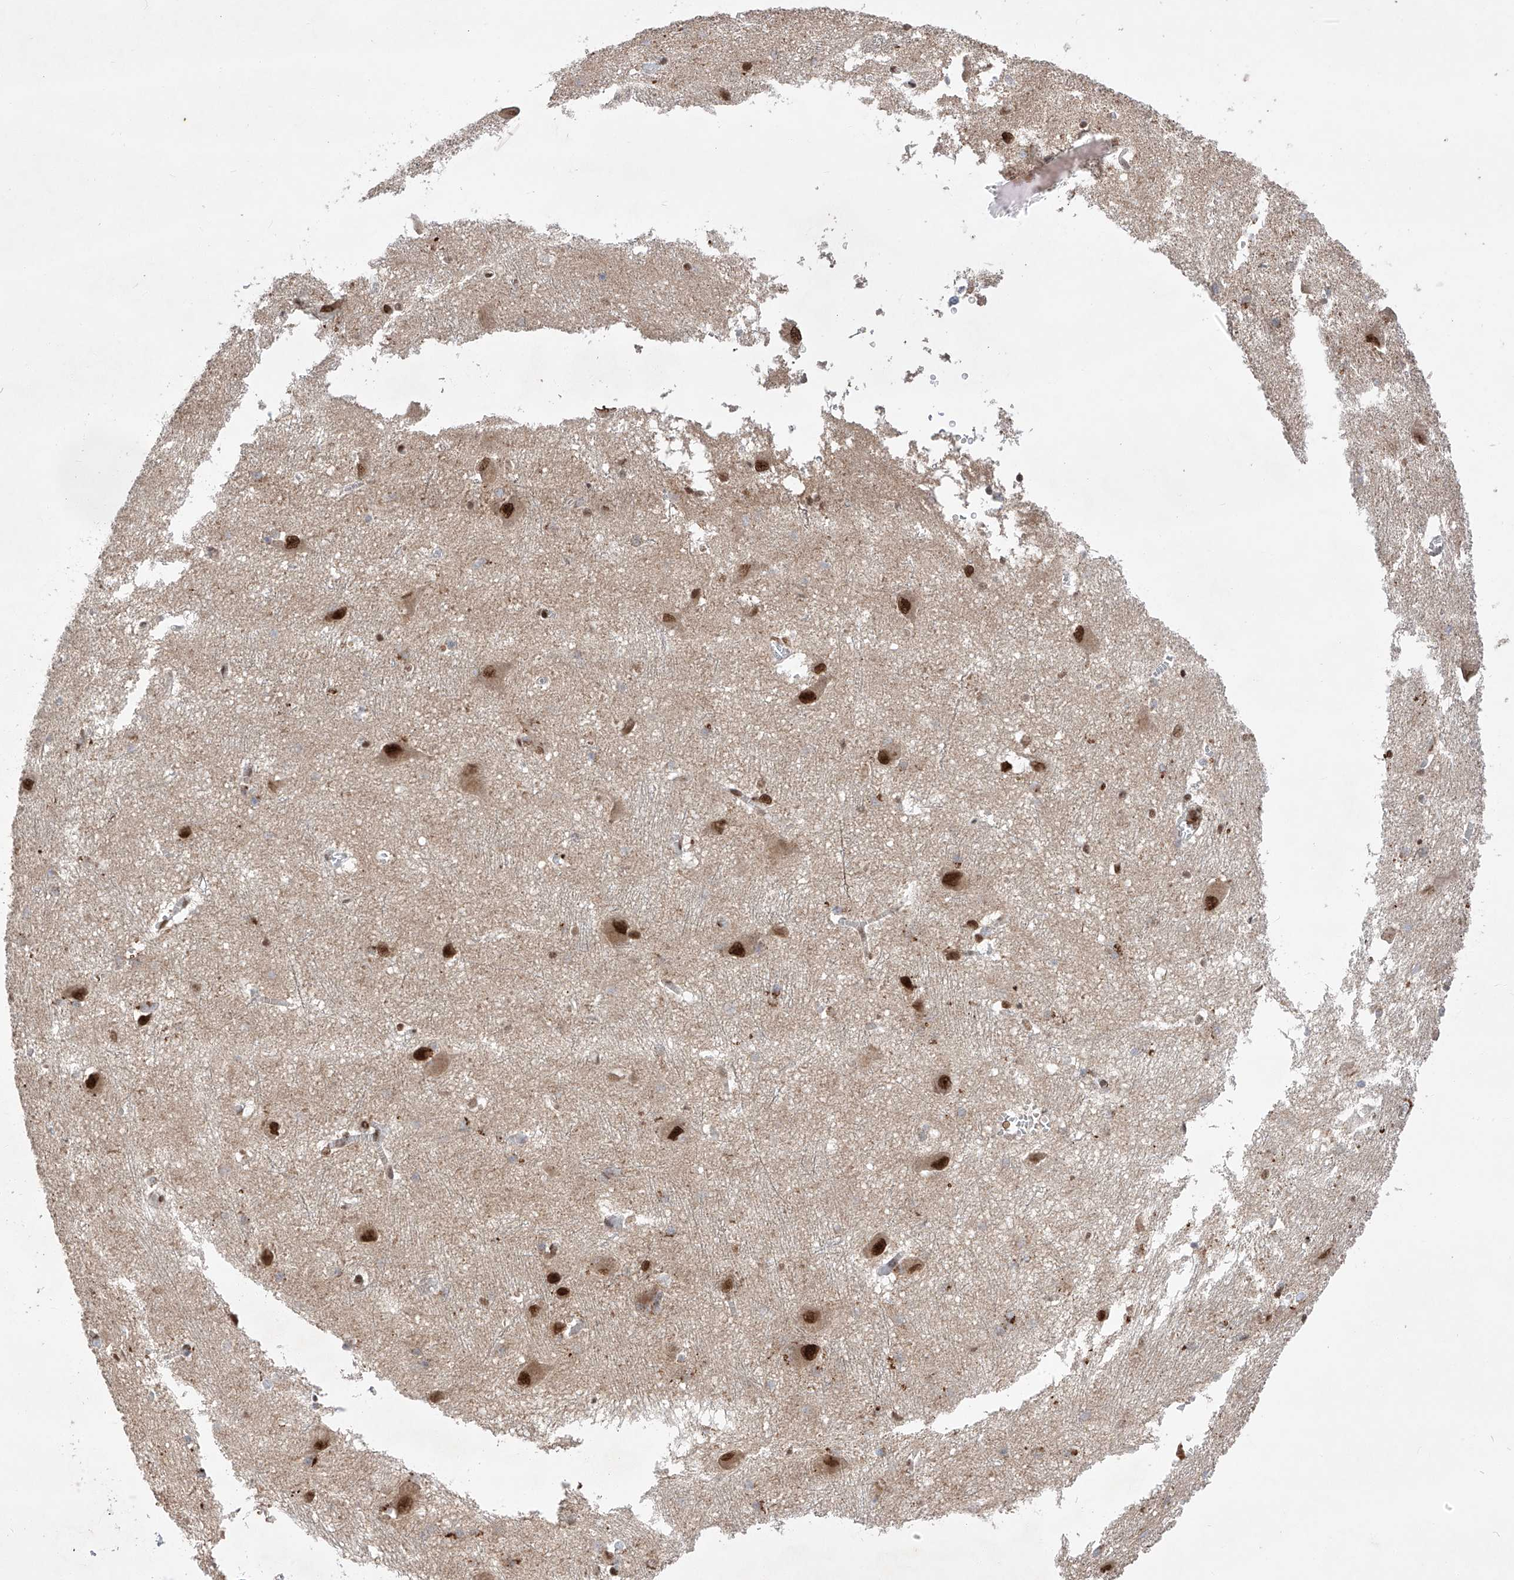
{"staining": {"intensity": "strong", "quantity": "<25%", "location": "nuclear"}, "tissue": "caudate", "cell_type": "Glial cells", "image_type": "normal", "snomed": [{"axis": "morphology", "description": "Normal tissue, NOS"}, {"axis": "topography", "description": "Lateral ventricle wall"}], "caption": "A photomicrograph of human caudate stained for a protein displays strong nuclear brown staining in glial cells.", "gene": "ZNF280D", "patient": {"sex": "male", "age": 37}}